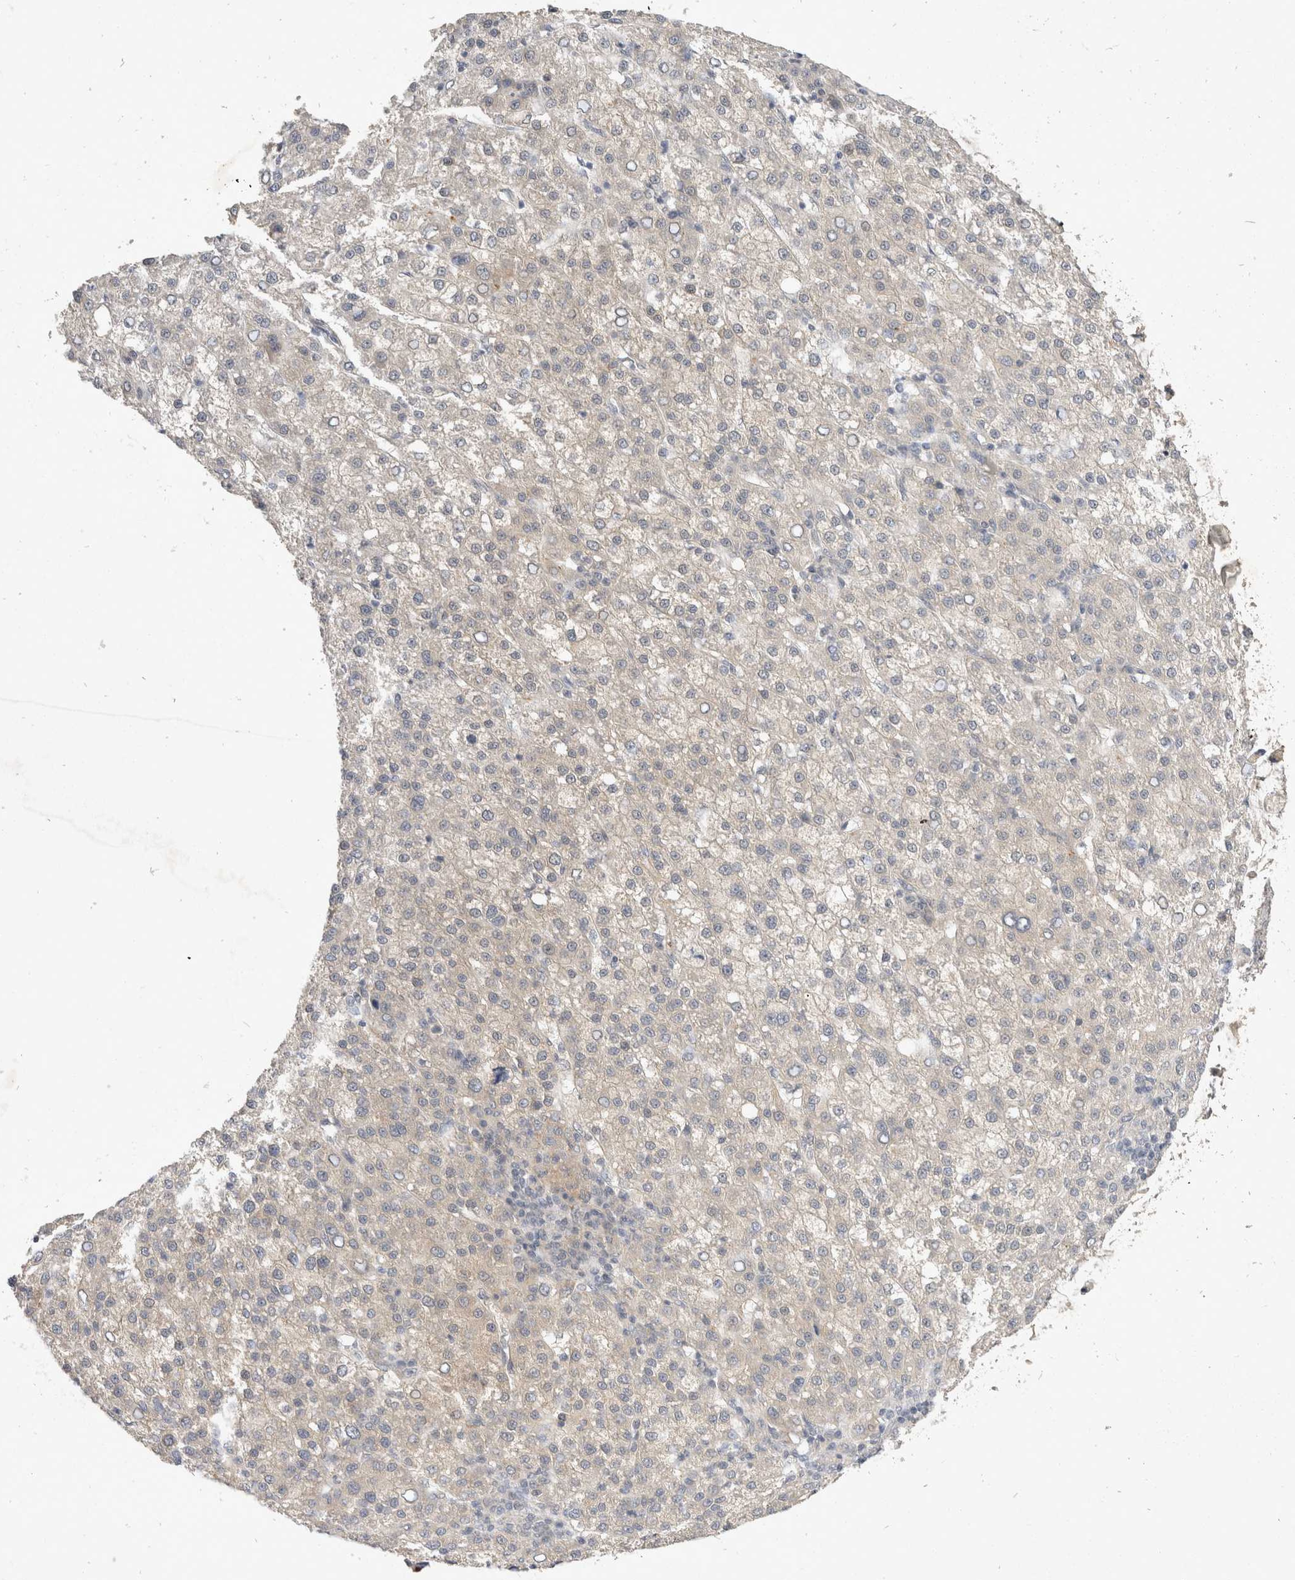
{"staining": {"intensity": "negative", "quantity": "none", "location": "none"}, "tissue": "liver cancer", "cell_type": "Tumor cells", "image_type": "cancer", "snomed": [{"axis": "morphology", "description": "Carcinoma, Hepatocellular, NOS"}, {"axis": "topography", "description": "Liver"}], "caption": "A micrograph of human hepatocellular carcinoma (liver) is negative for staining in tumor cells.", "gene": "TOM1L2", "patient": {"sex": "female", "age": 58}}